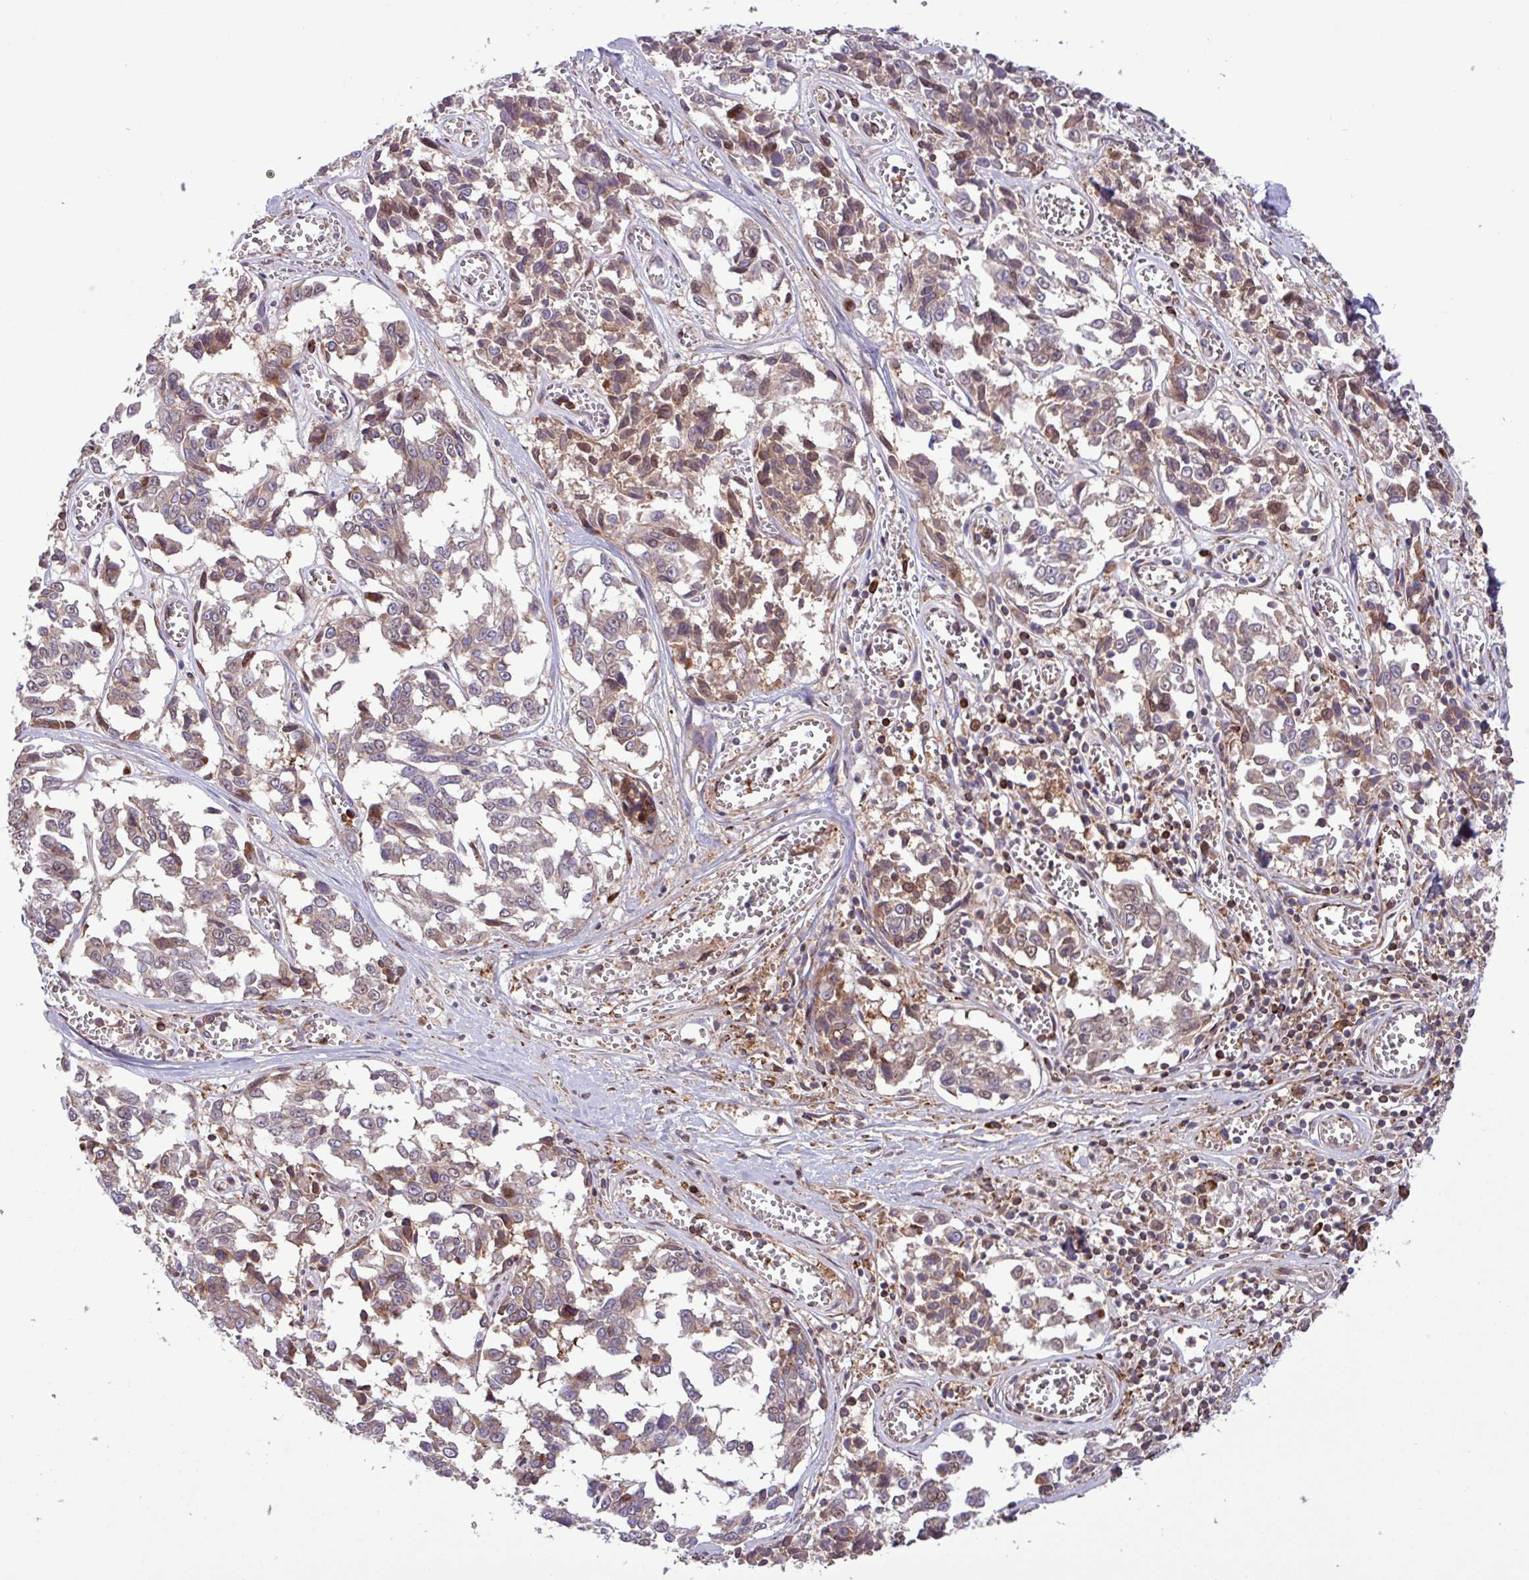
{"staining": {"intensity": "moderate", "quantity": "<25%", "location": "cytoplasmic/membranous,nuclear"}, "tissue": "melanoma", "cell_type": "Tumor cells", "image_type": "cancer", "snomed": [{"axis": "morphology", "description": "Malignant melanoma, NOS"}, {"axis": "topography", "description": "Skin"}], "caption": "Immunohistochemistry staining of malignant melanoma, which displays low levels of moderate cytoplasmic/membranous and nuclear positivity in about <25% of tumor cells indicating moderate cytoplasmic/membranous and nuclear protein staining. The staining was performed using DAB (brown) for protein detection and nuclei were counterstained in hematoxylin (blue).", "gene": "CNTRL", "patient": {"sex": "female", "age": 64}}